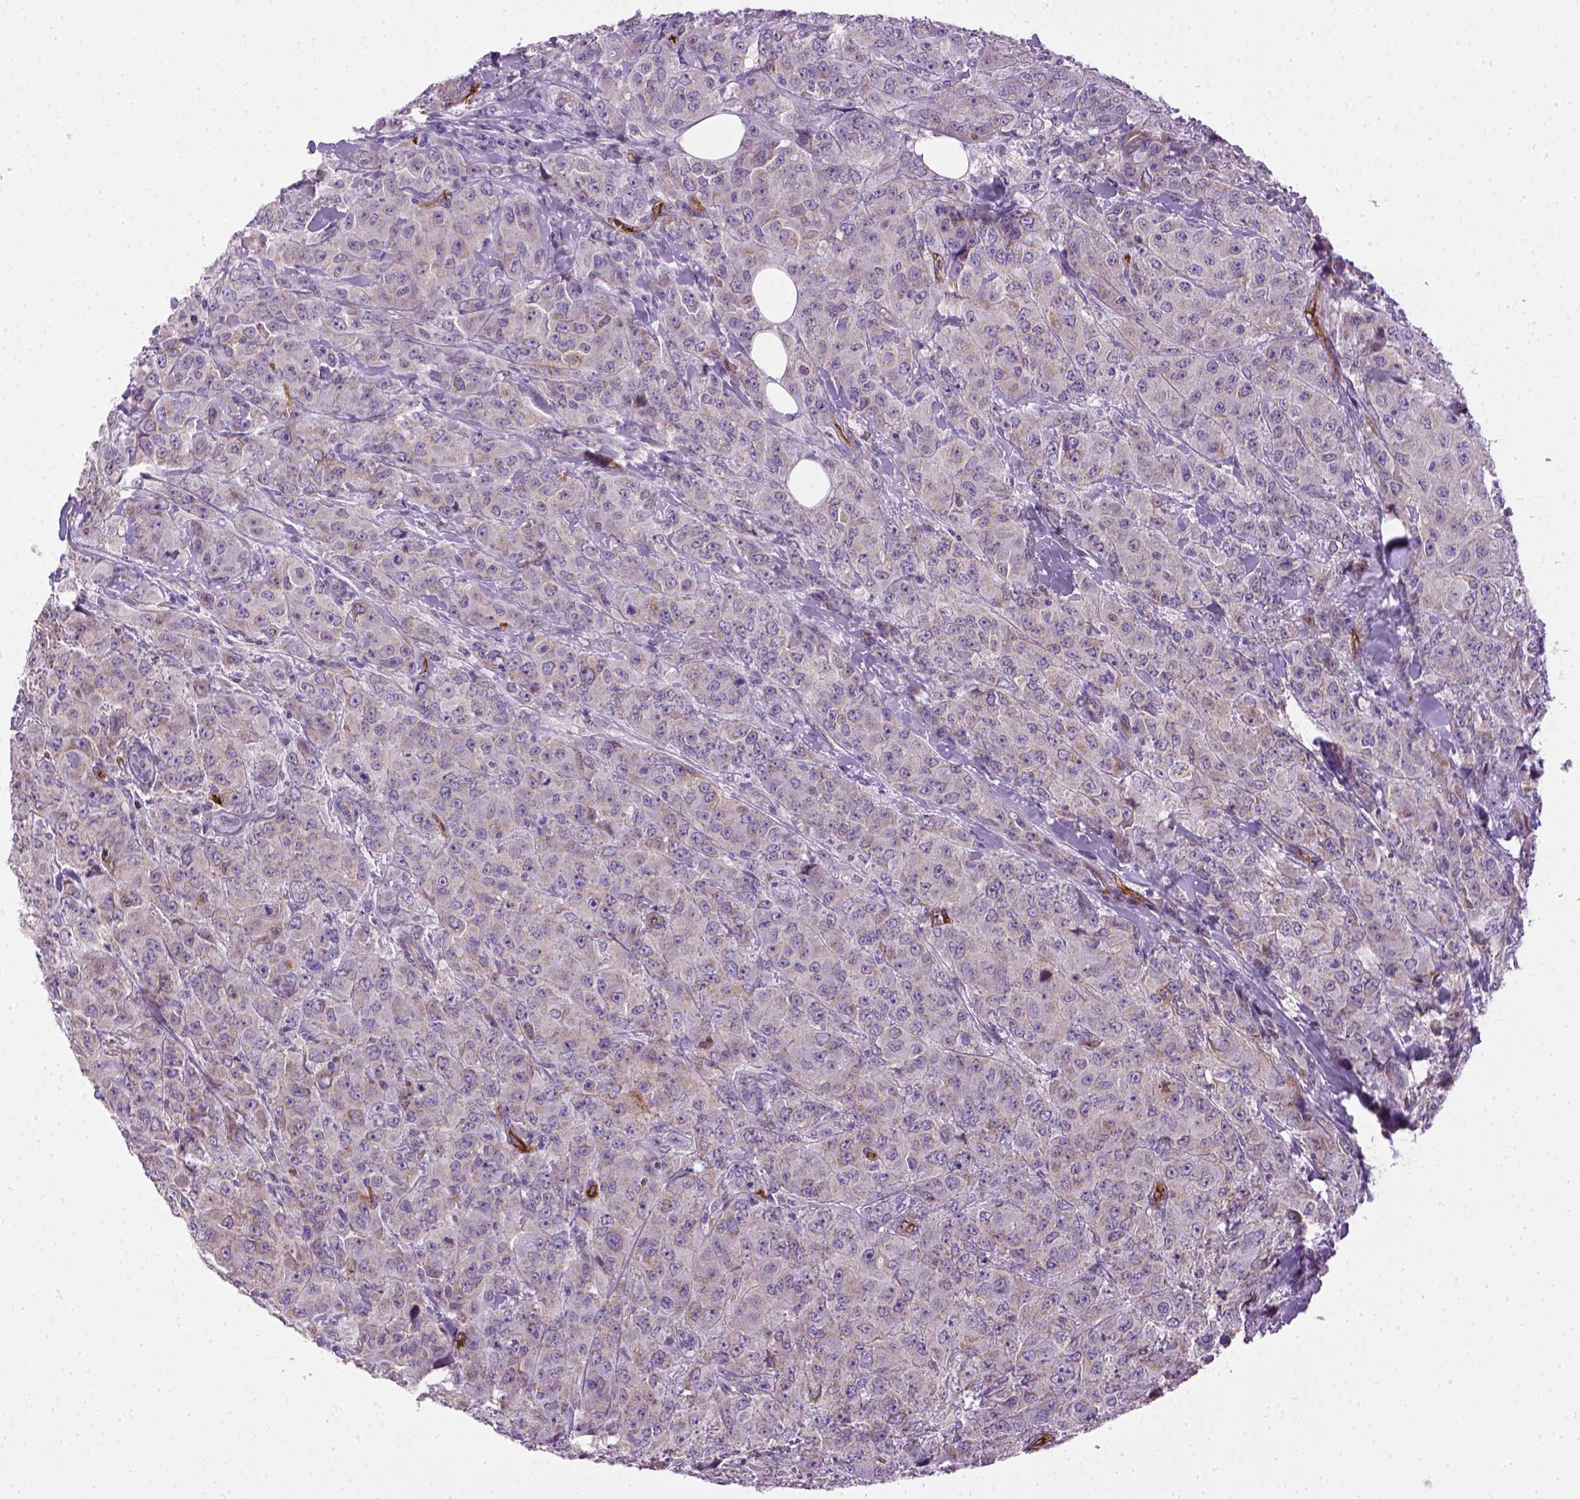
{"staining": {"intensity": "negative", "quantity": "none", "location": "none"}, "tissue": "breast cancer", "cell_type": "Tumor cells", "image_type": "cancer", "snomed": [{"axis": "morphology", "description": "Duct carcinoma"}, {"axis": "topography", "description": "Breast"}], "caption": "This is an immunohistochemistry histopathology image of invasive ductal carcinoma (breast). There is no positivity in tumor cells.", "gene": "ENG", "patient": {"sex": "female", "age": 43}}